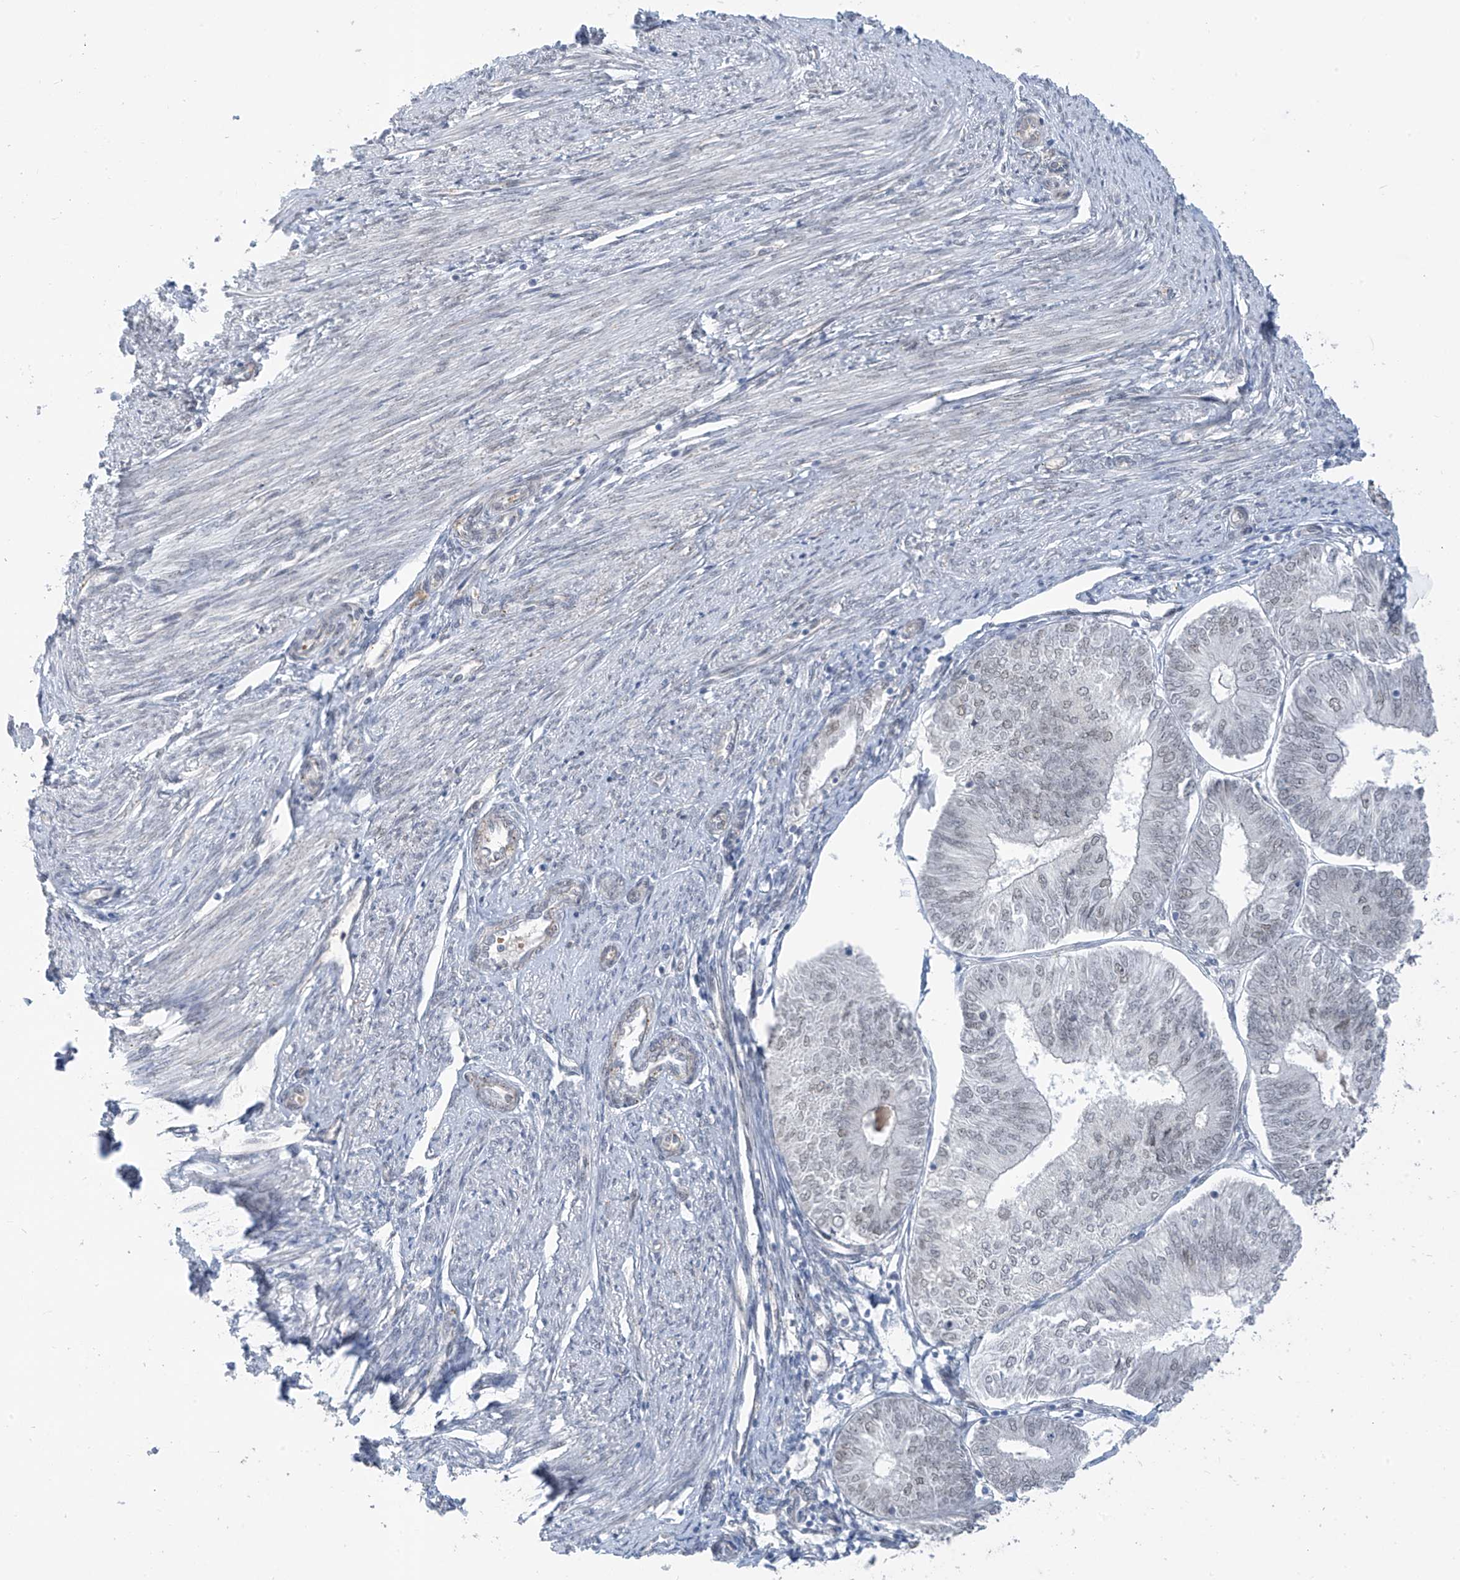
{"staining": {"intensity": "weak", "quantity": "25%-75%", "location": "nuclear"}, "tissue": "endometrial cancer", "cell_type": "Tumor cells", "image_type": "cancer", "snomed": [{"axis": "morphology", "description": "Adenocarcinoma, NOS"}, {"axis": "topography", "description": "Endometrium"}], "caption": "IHC (DAB) staining of endometrial cancer exhibits weak nuclear protein staining in approximately 25%-75% of tumor cells.", "gene": "MCM9", "patient": {"sex": "female", "age": 58}}